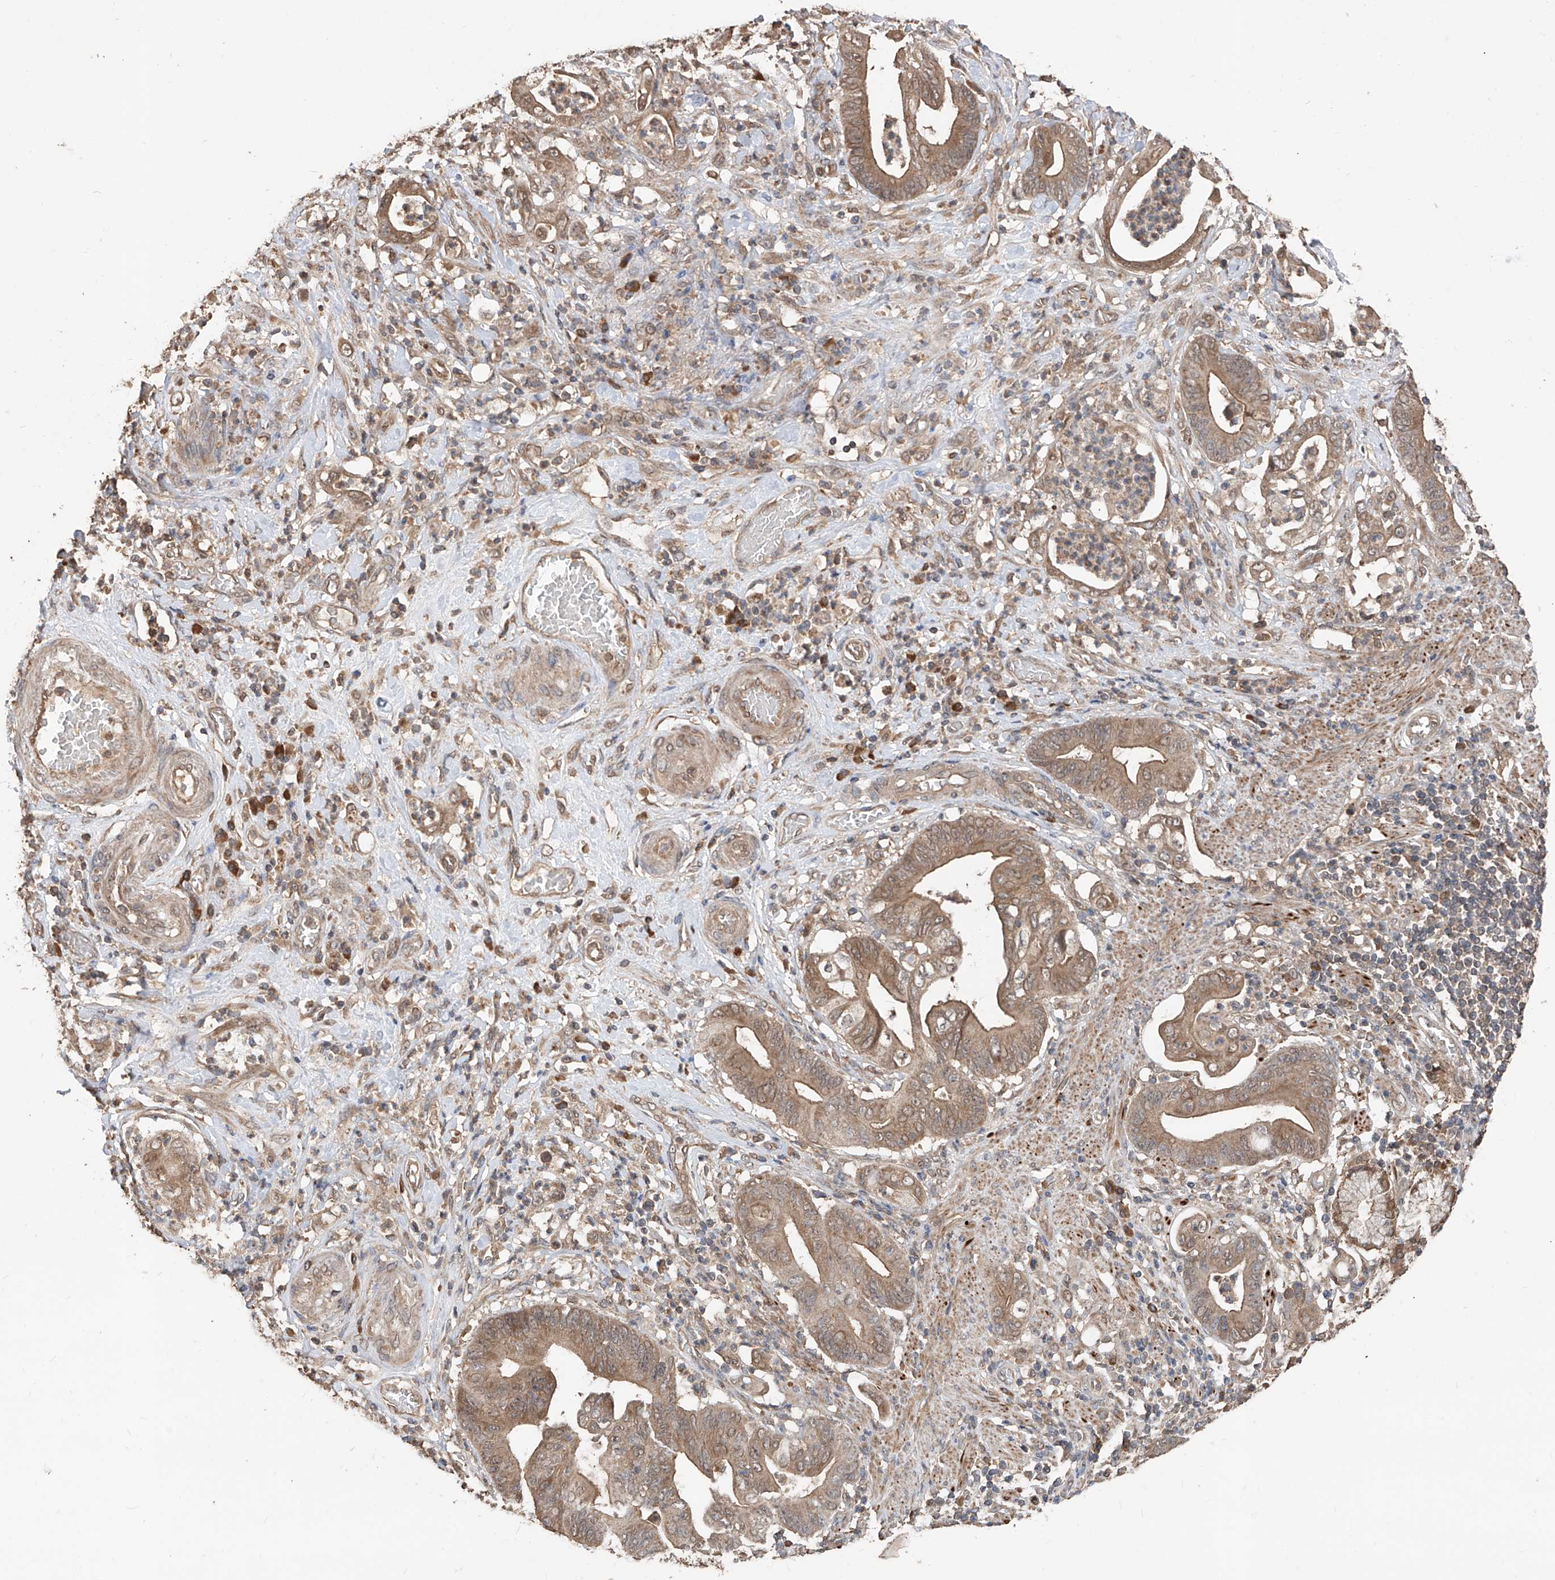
{"staining": {"intensity": "moderate", "quantity": ">75%", "location": "cytoplasmic/membranous"}, "tissue": "stomach cancer", "cell_type": "Tumor cells", "image_type": "cancer", "snomed": [{"axis": "morphology", "description": "Adenocarcinoma, NOS"}, {"axis": "topography", "description": "Stomach"}], "caption": "Immunohistochemical staining of human adenocarcinoma (stomach) reveals medium levels of moderate cytoplasmic/membranous positivity in approximately >75% of tumor cells. The staining is performed using DAB (3,3'-diaminobenzidine) brown chromogen to label protein expression. The nuclei are counter-stained blue using hematoxylin.", "gene": "FAM135A", "patient": {"sex": "female", "age": 73}}